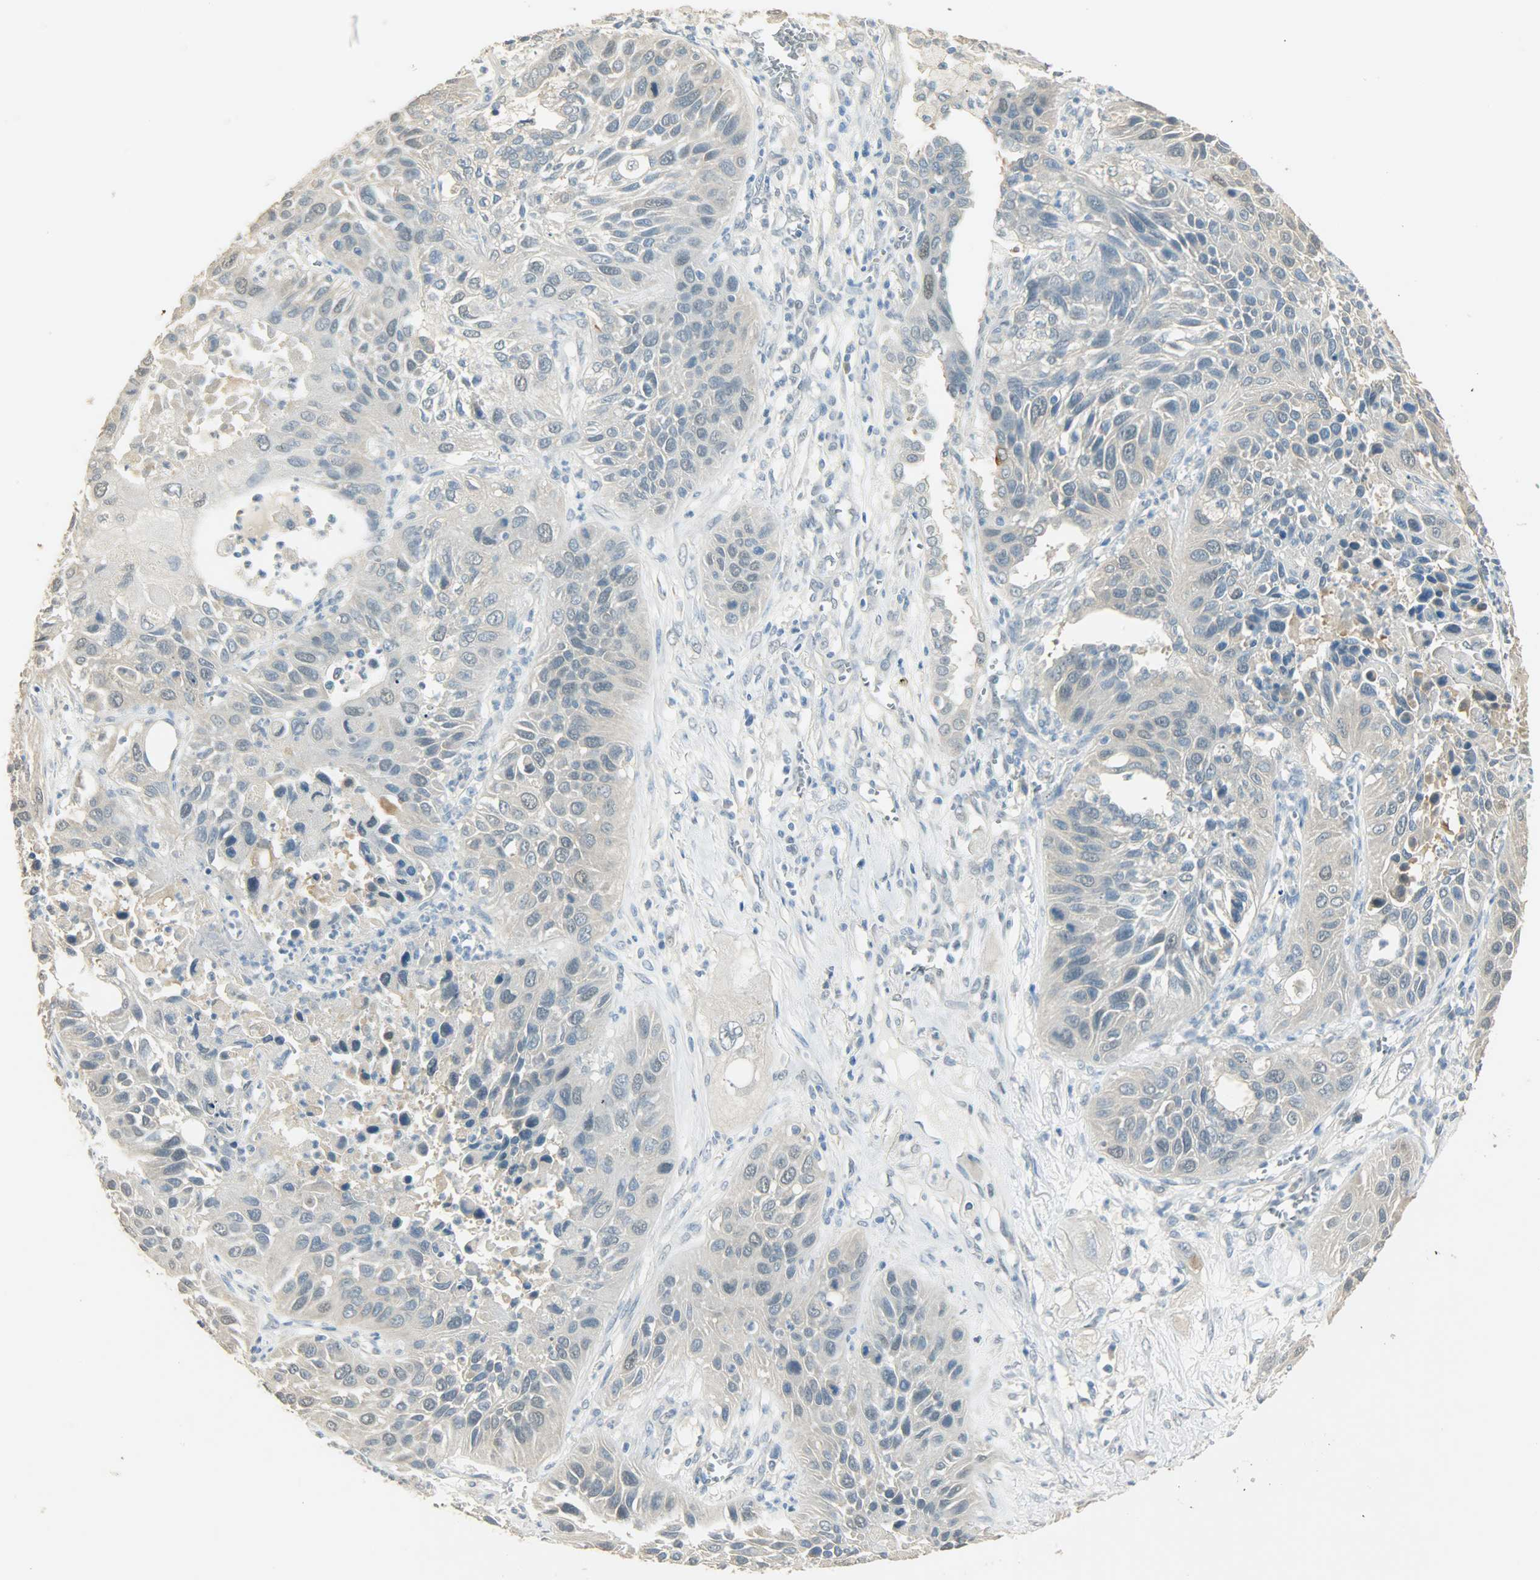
{"staining": {"intensity": "negative", "quantity": "none", "location": "none"}, "tissue": "lung cancer", "cell_type": "Tumor cells", "image_type": "cancer", "snomed": [{"axis": "morphology", "description": "Squamous cell carcinoma, NOS"}, {"axis": "topography", "description": "Lung"}], "caption": "A high-resolution photomicrograph shows immunohistochemistry staining of lung cancer (squamous cell carcinoma), which reveals no significant positivity in tumor cells. The staining is performed using DAB brown chromogen with nuclei counter-stained in using hematoxylin.", "gene": "PRMT5", "patient": {"sex": "female", "age": 76}}